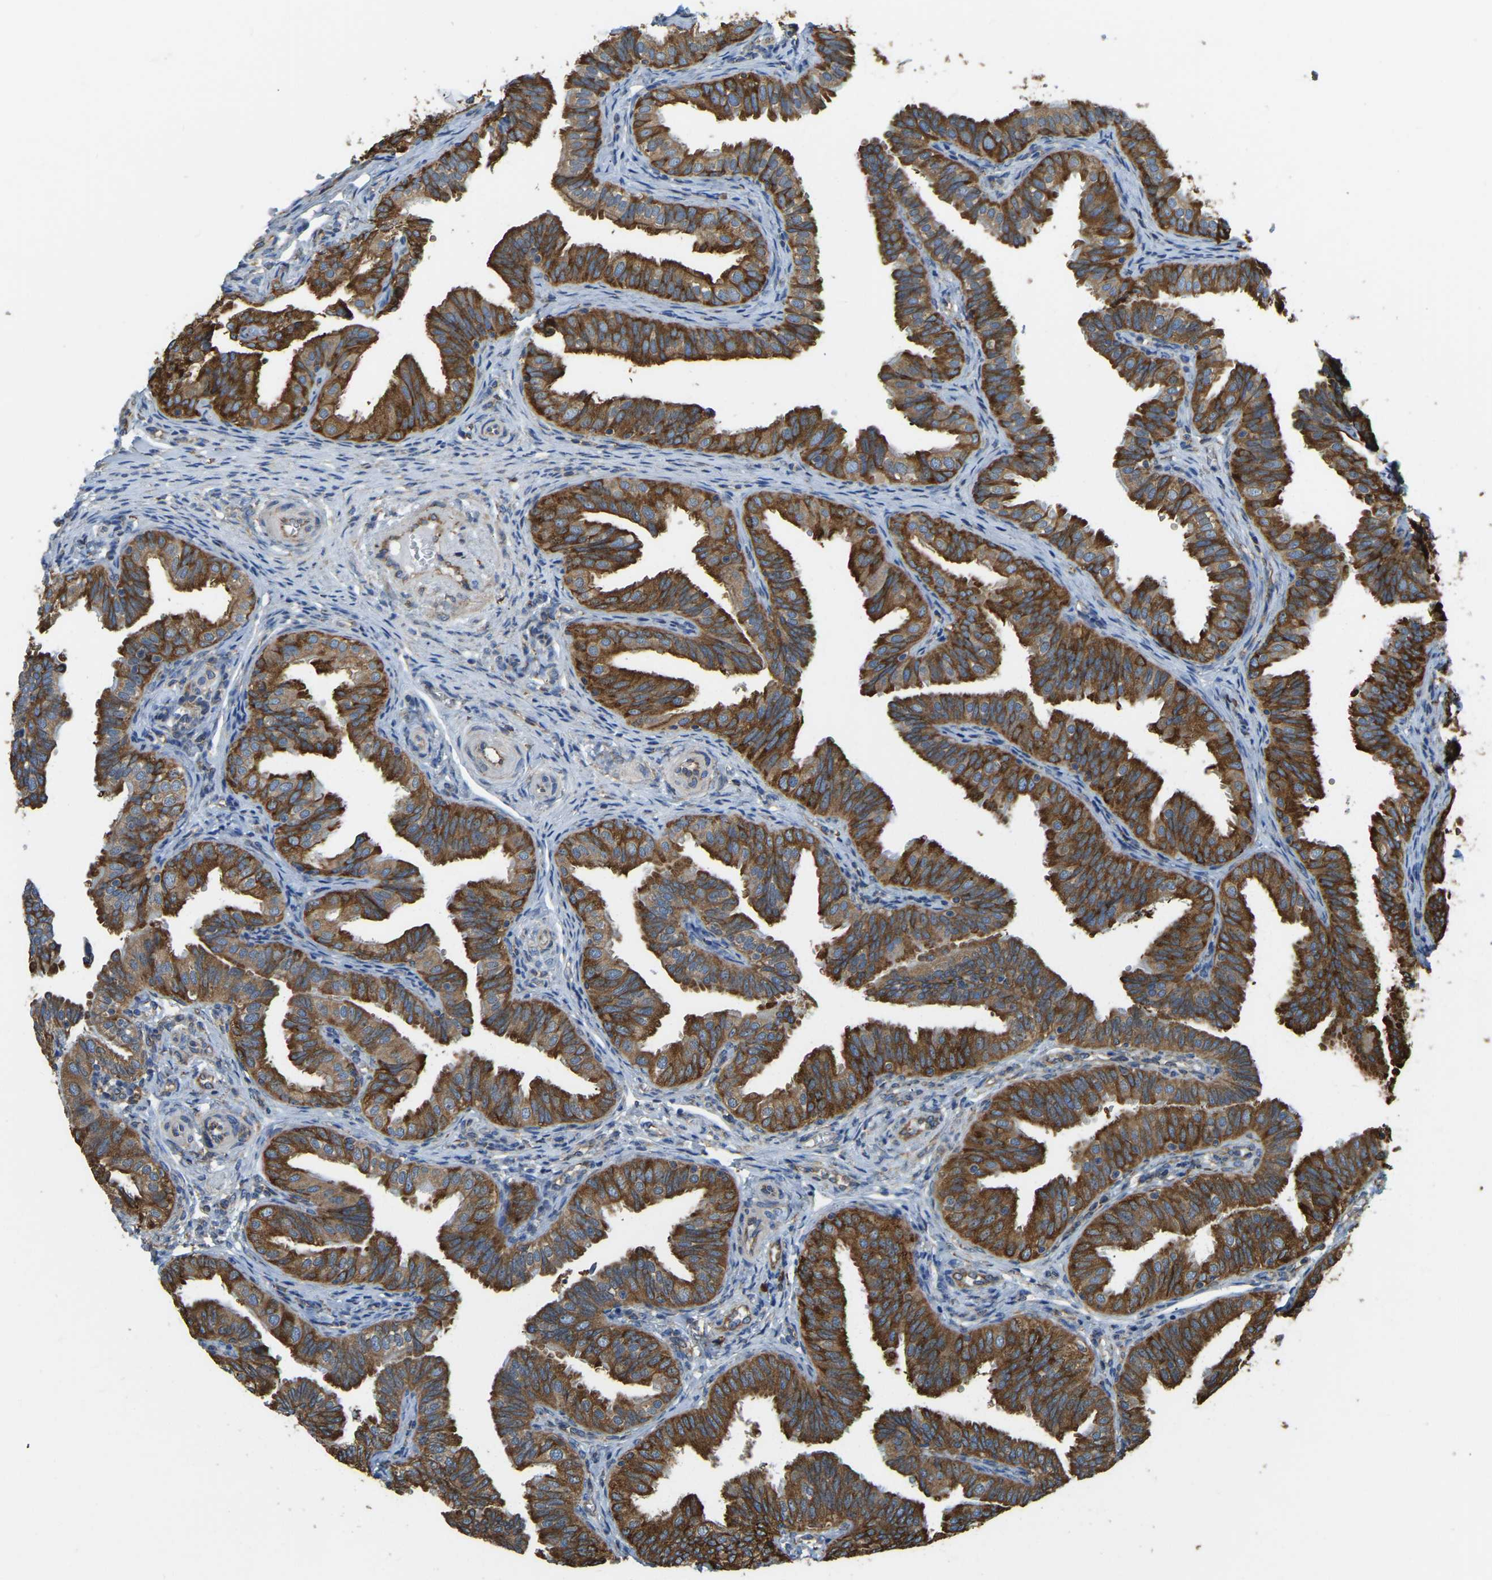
{"staining": {"intensity": "strong", "quantity": ">75%", "location": "cytoplasmic/membranous"}, "tissue": "fallopian tube", "cell_type": "Glandular cells", "image_type": "normal", "snomed": [{"axis": "morphology", "description": "Normal tissue, NOS"}, {"axis": "topography", "description": "Fallopian tube"}], "caption": "The image reveals a brown stain indicating the presence of a protein in the cytoplasmic/membranous of glandular cells in fallopian tube.", "gene": "RNF115", "patient": {"sex": "female", "age": 35}}